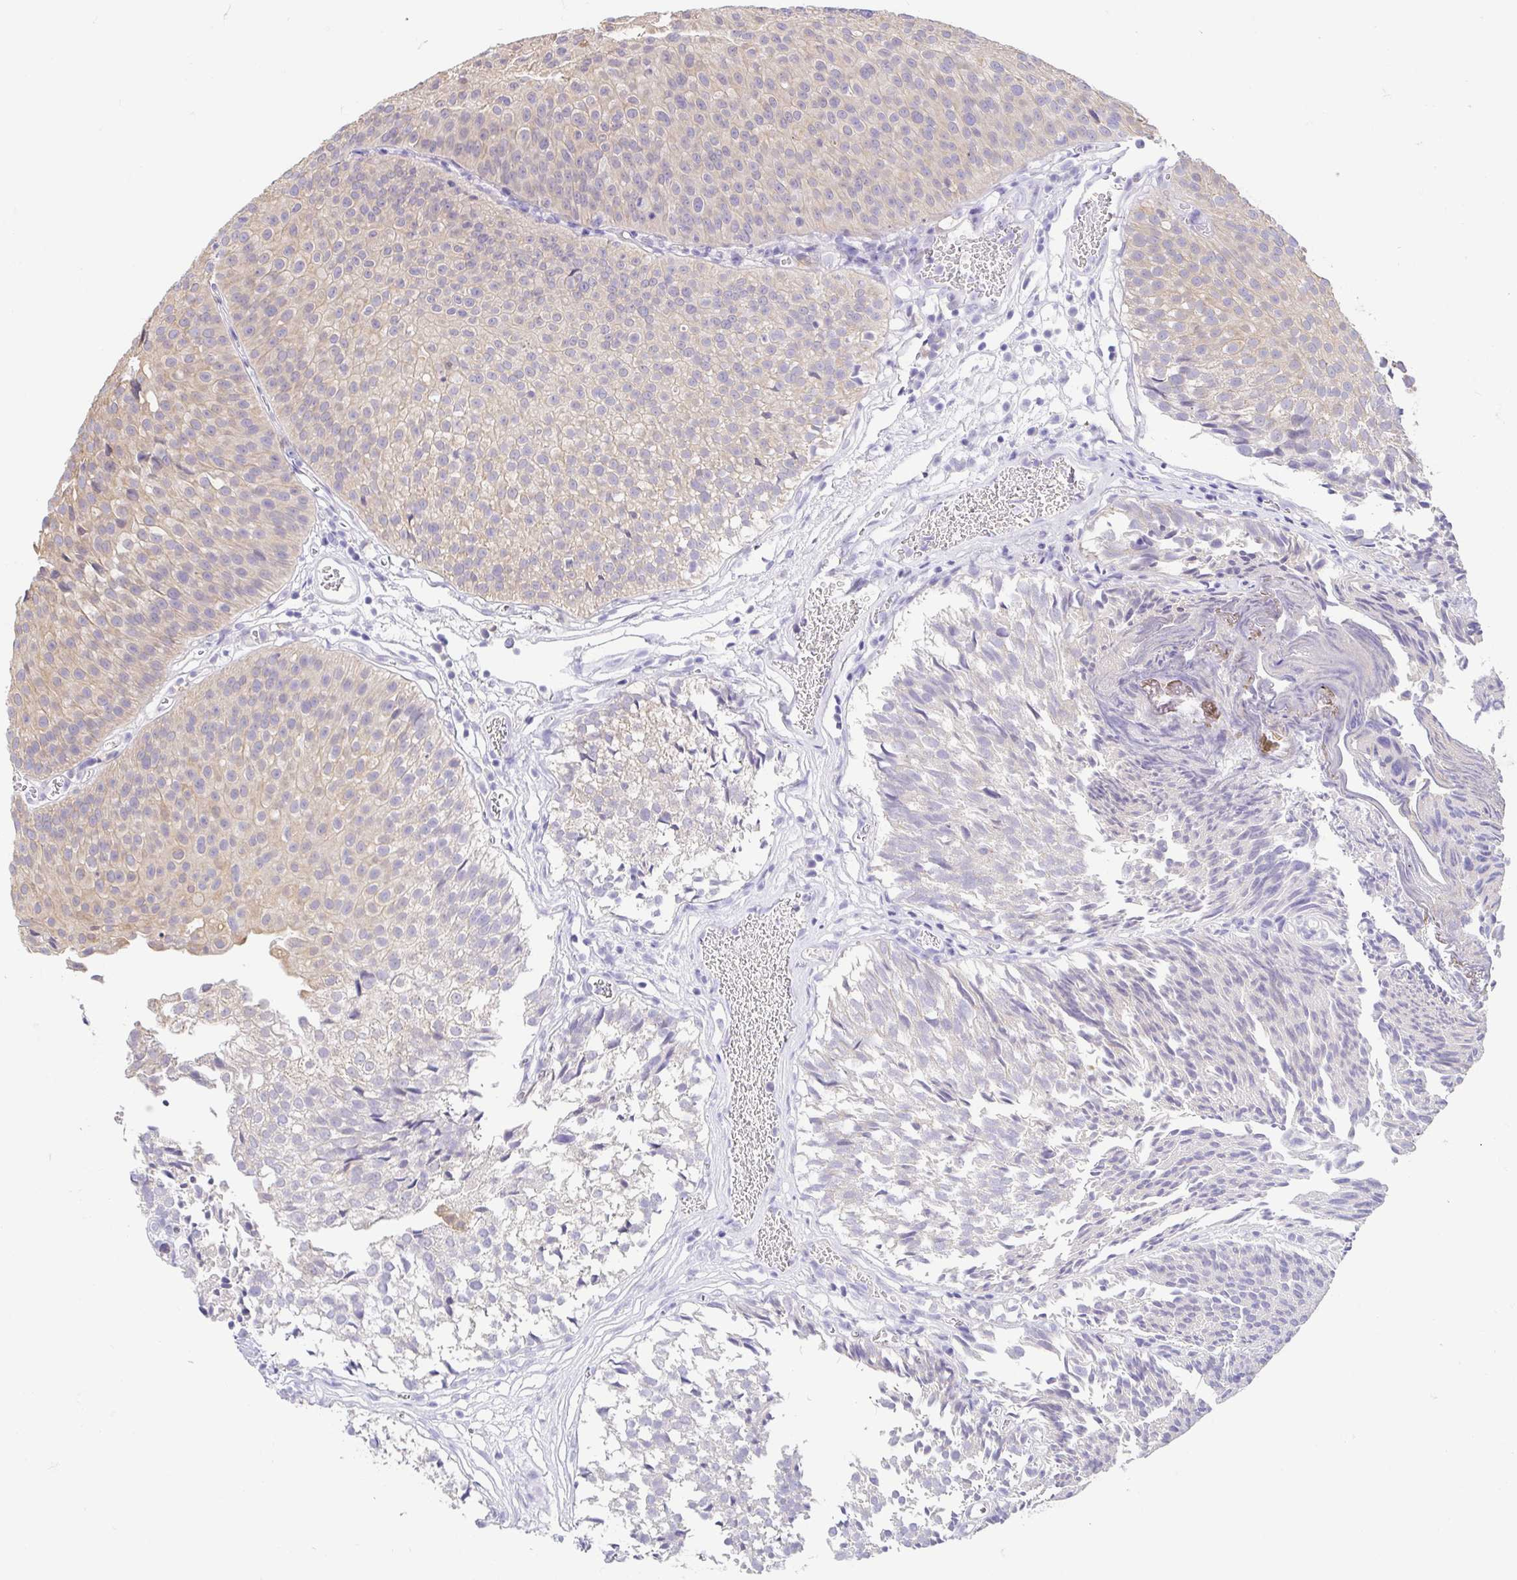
{"staining": {"intensity": "weak", "quantity": "<25%", "location": "cytoplasmic/membranous"}, "tissue": "urothelial cancer", "cell_type": "Tumor cells", "image_type": "cancer", "snomed": [{"axis": "morphology", "description": "Urothelial carcinoma, Low grade"}, {"axis": "topography", "description": "Urinary bladder"}], "caption": "An IHC photomicrograph of urothelial cancer is shown. There is no staining in tumor cells of urothelial cancer.", "gene": "FABP3", "patient": {"sex": "male", "age": 80}}